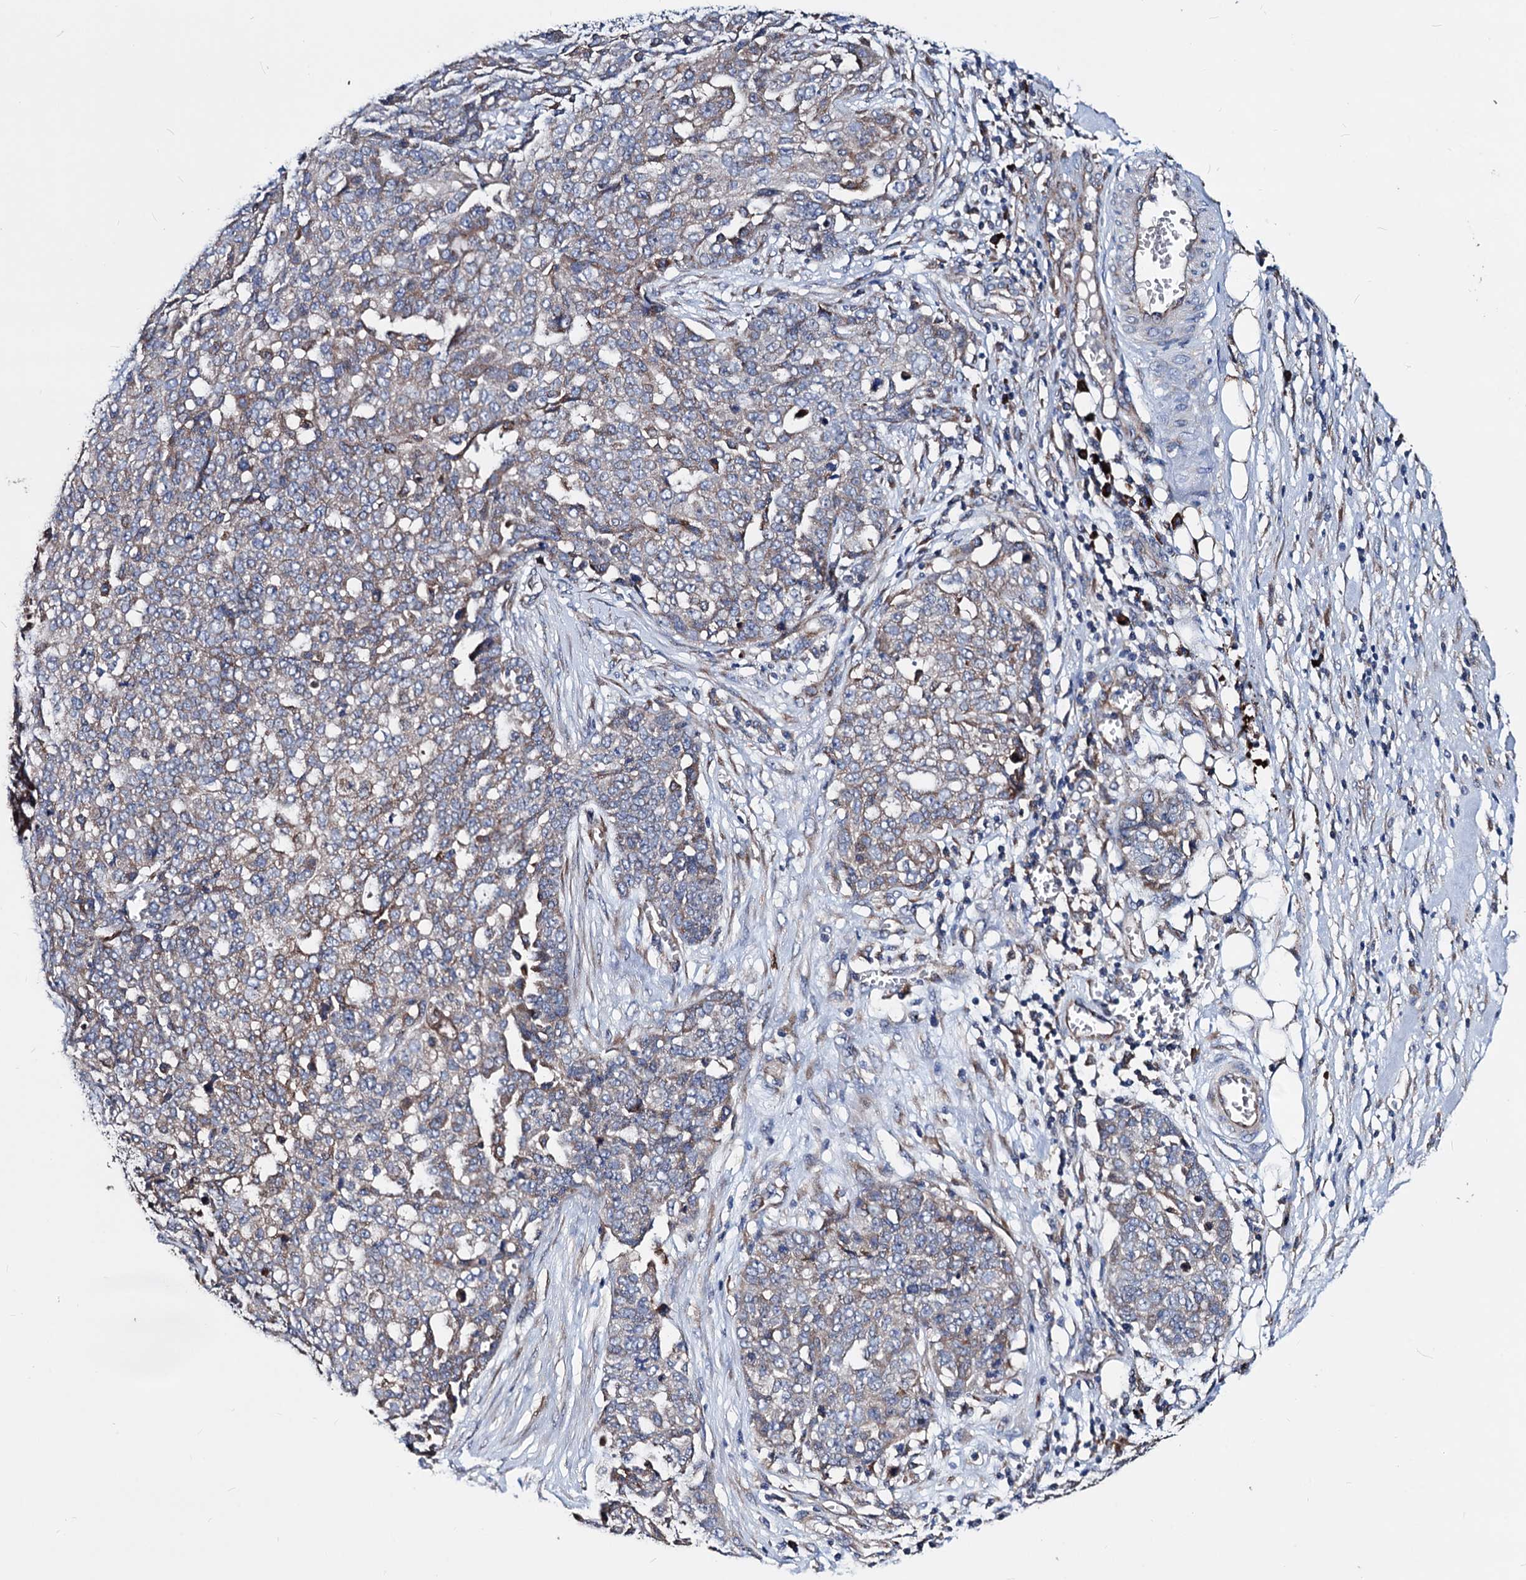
{"staining": {"intensity": "weak", "quantity": "<25%", "location": "cytoplasmic/membranous"}, "tissue": "ovarian cancer", "cell_type": "Tumor cells", "image_type": "cancer", "snomed": [{"axis": "morphology", "description": "Cystadenocarcinoma, serous, NOS"}, {"axis": "topography", "description": "Soft tissue"}, {"axis": "topography", "description": "Ovary"}], "caption": "High power microscopy histopathology image of an IHC image of ovarian cancer, revealing no significant expression in tumor cells.", "gene": "AKAP11", "patient": {"sex": "female", "age": 57}}